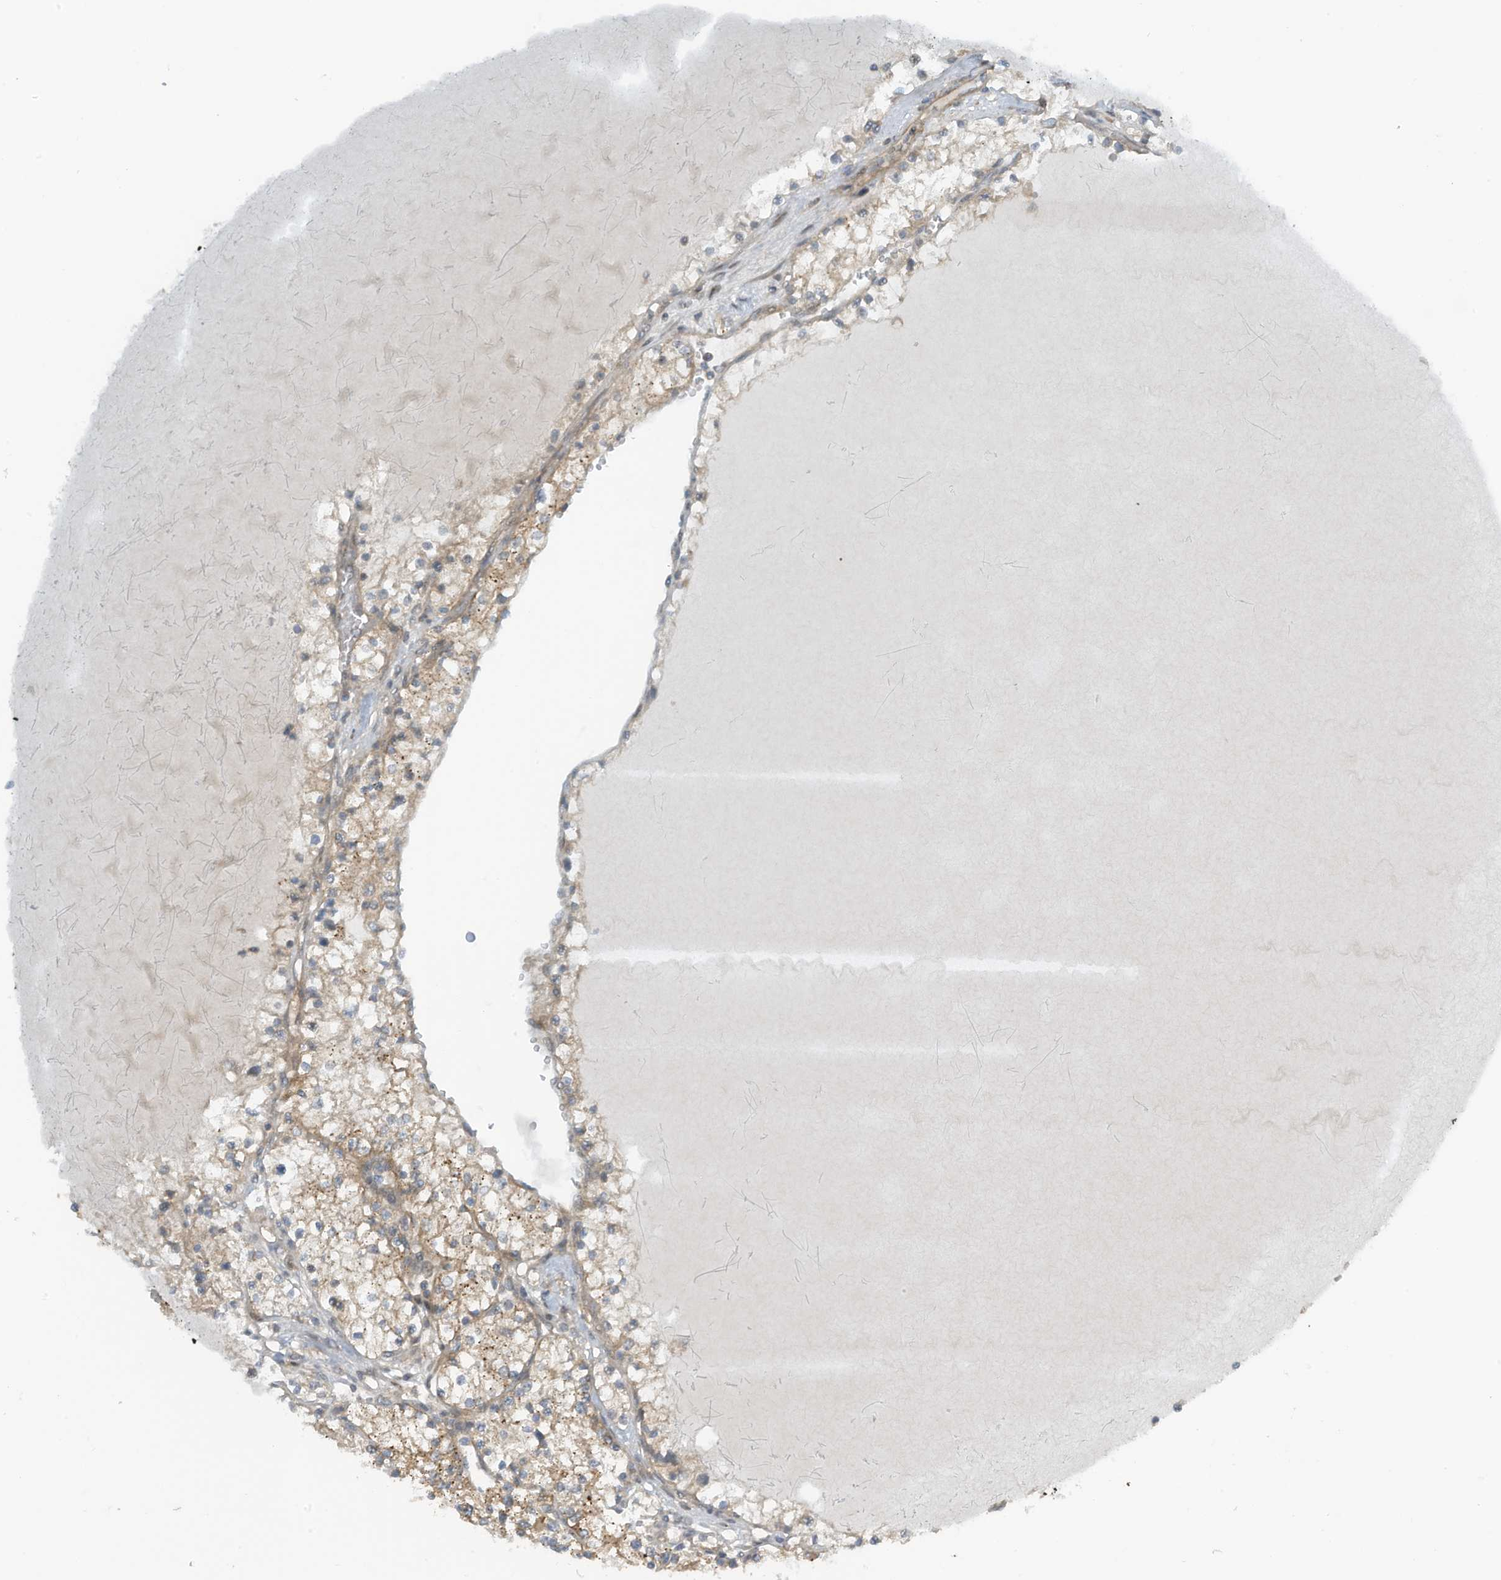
{"staining": {"intensity": "moderate", "quantity": "25%-75%", "location": "cytoplasmic/membranous"}, "tissue": "renal cancer", "cell_type": "Tumor cells", "image_type": "cancer", "snomed": [{"axis": "morphology", "description": "Normal tissue, NOS"}, {"axis": "morphology", "description": "Adenocarcinoma, NOS"}, {"axis": "topography", "description": "Kidney"}], "caption": "This is a histology image of IHC staining of adenocarcinoma (renal), which shows moderate positivity in the cytoplasmic/membranous of tumor cells.", "gene": "FSD1L", "patient": {"sex": "male", "age": 68}}